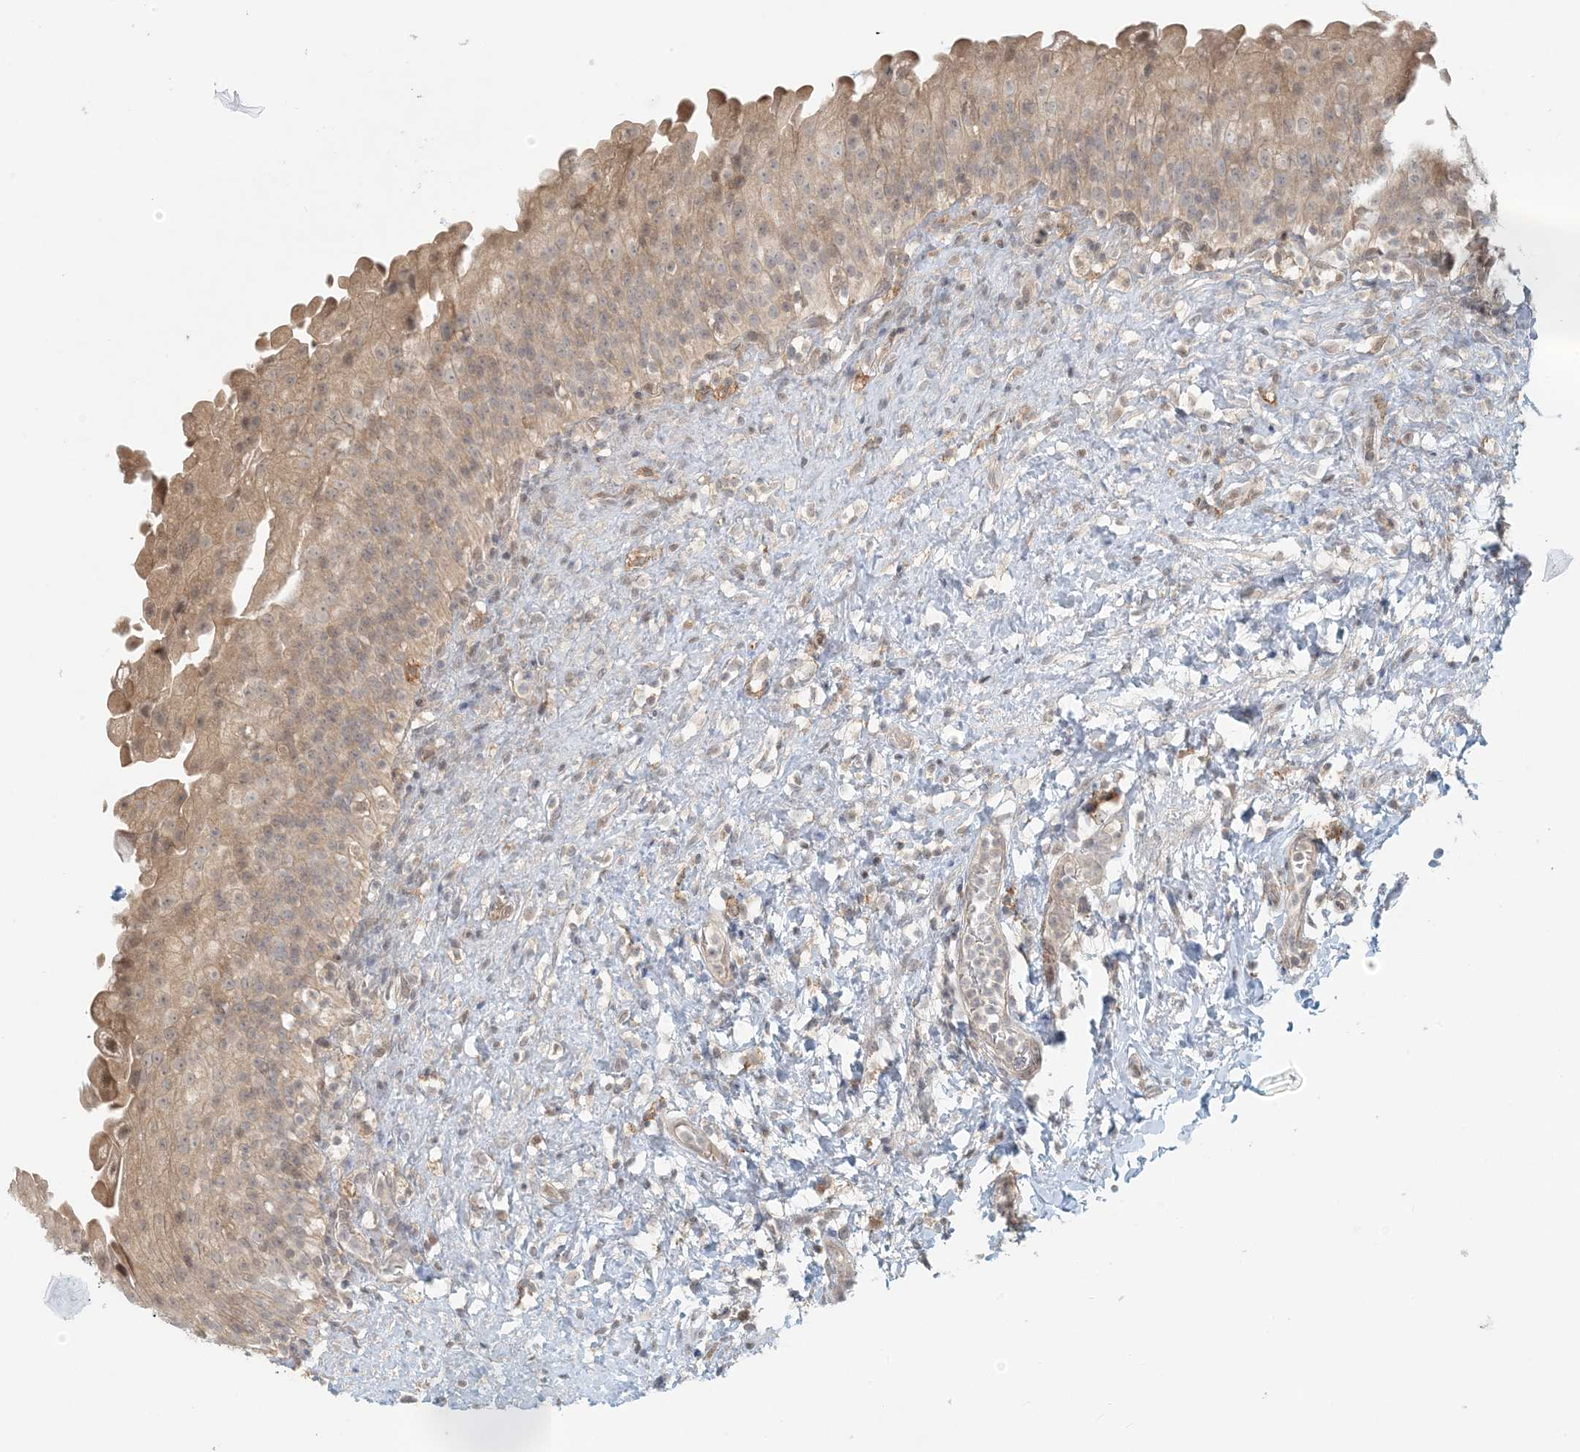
{"staining": {"intensity": "moderate", "quantity": ">75%", "location": "cytoplasmic/membranous"}, "tissue": "urinary bladder", "cell_type": "Urothelial cells", "image_type": "normal", "snomed": [{"axis": "morphology", "description": "Normal tissue, NOS"}, {"axis": "topography", "description": "Urinary bladder"}], "caption": "Unremarkable urinary bladder demonstrates moderate cytoplasmic/membranous positivity in about >75% of urothelial cells.", "gene": "OBI1", "patient": {"sex": "female", "age": 27}}